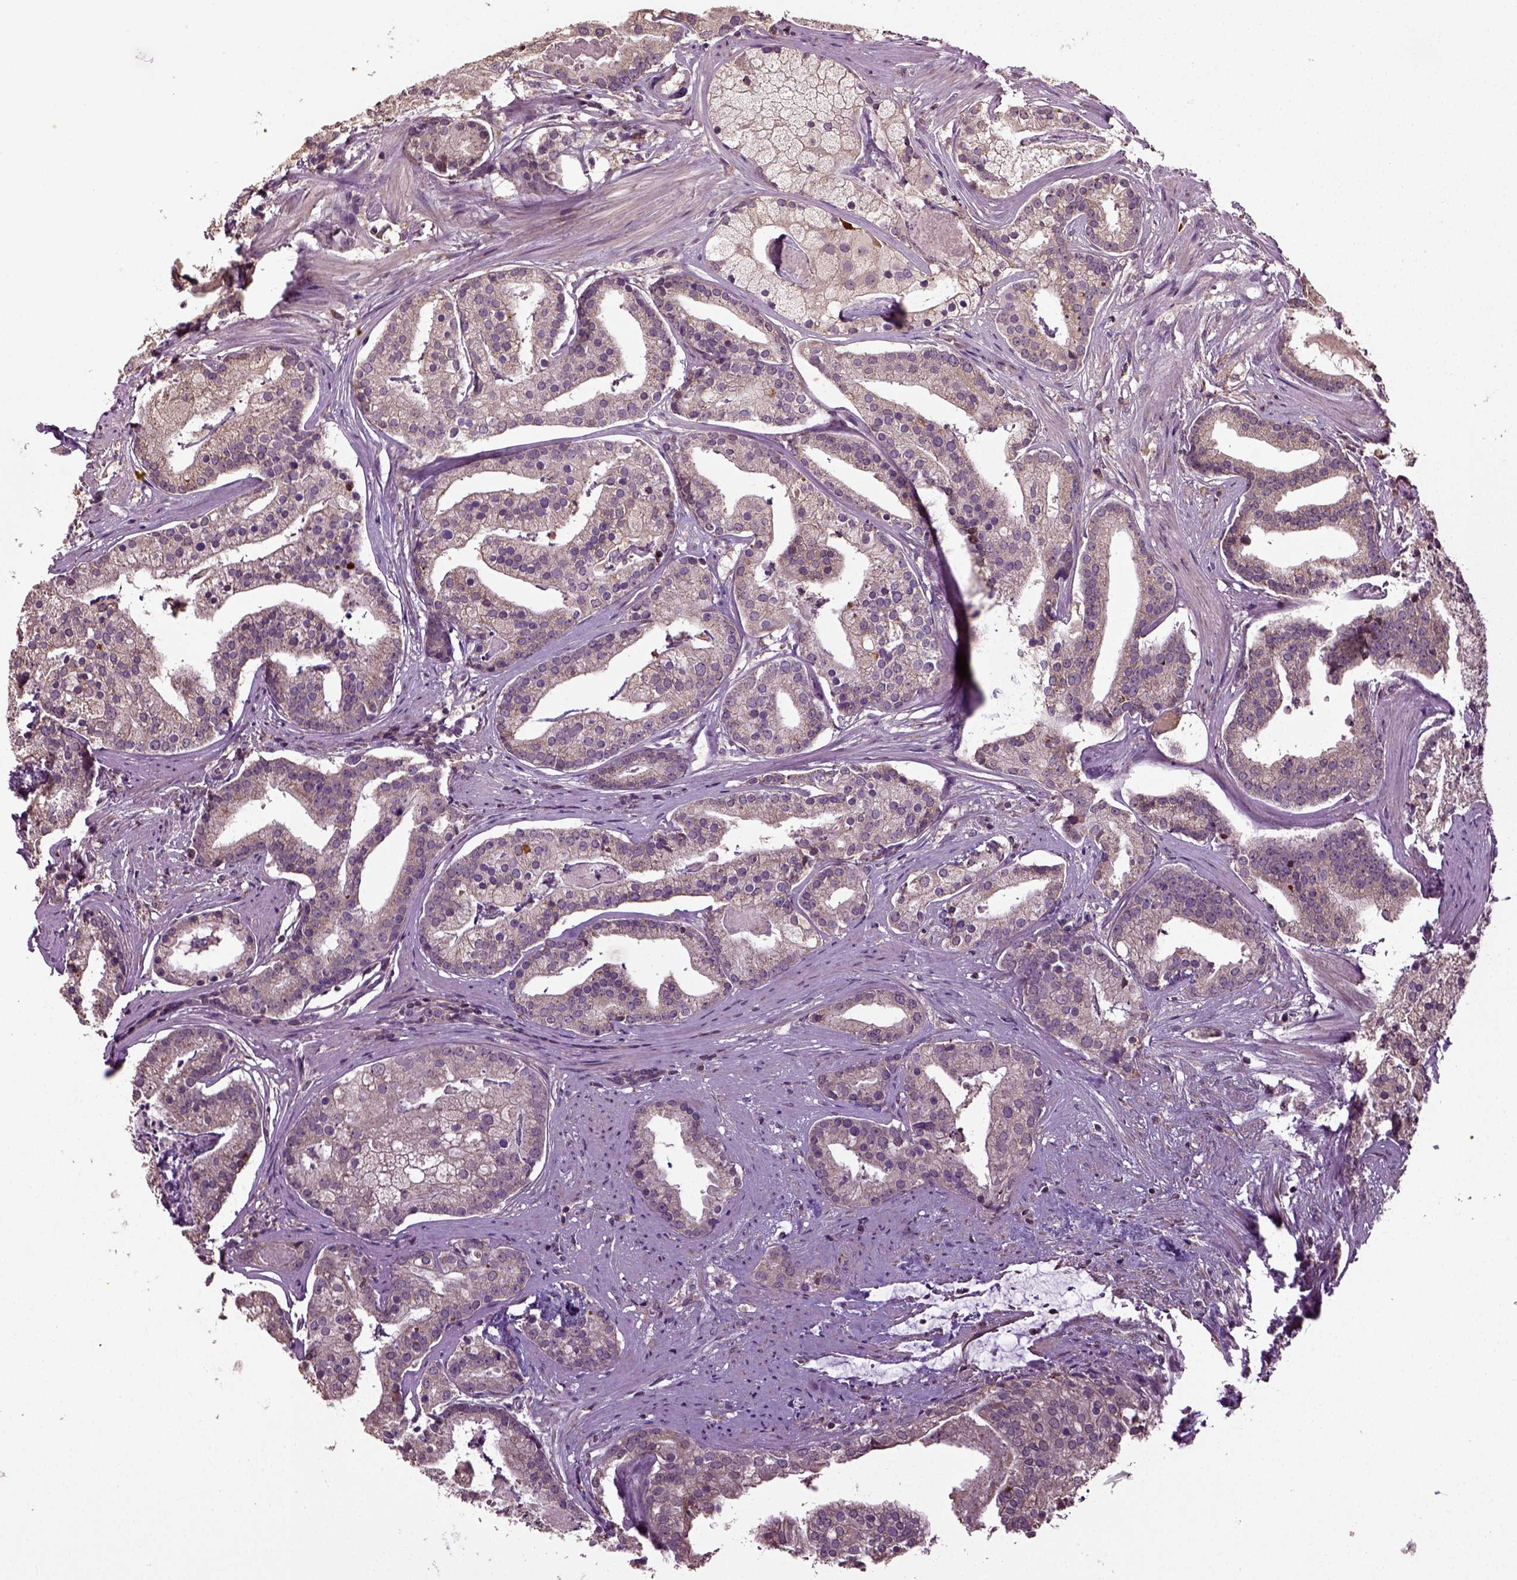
{"staining": {"intensity": "weak", "quantity": "<25%", "location": "cytoplasmic/membranous"}, "tissue": "prostate cancer", "cell_type": "Tumor cells", "image_type": "cancer", "snomed": [{"axis": "morphology", "description": "Adenocarcinoma, NOS"}, {"axis": "topography", "description": "Prostate and seminal vesicle, NOS"}, {"axis": "topography", "description": "Prostate"}], "caption": "IHC of prostate adenocarcinoma demonstrates no positivity in tumor cells. (DAB immunohistochemistry (IHC) visualized using brightfield microscopy, high magnification).", "gene": "ERV3-1", "patient": {"sex": "male", "age": 44}}